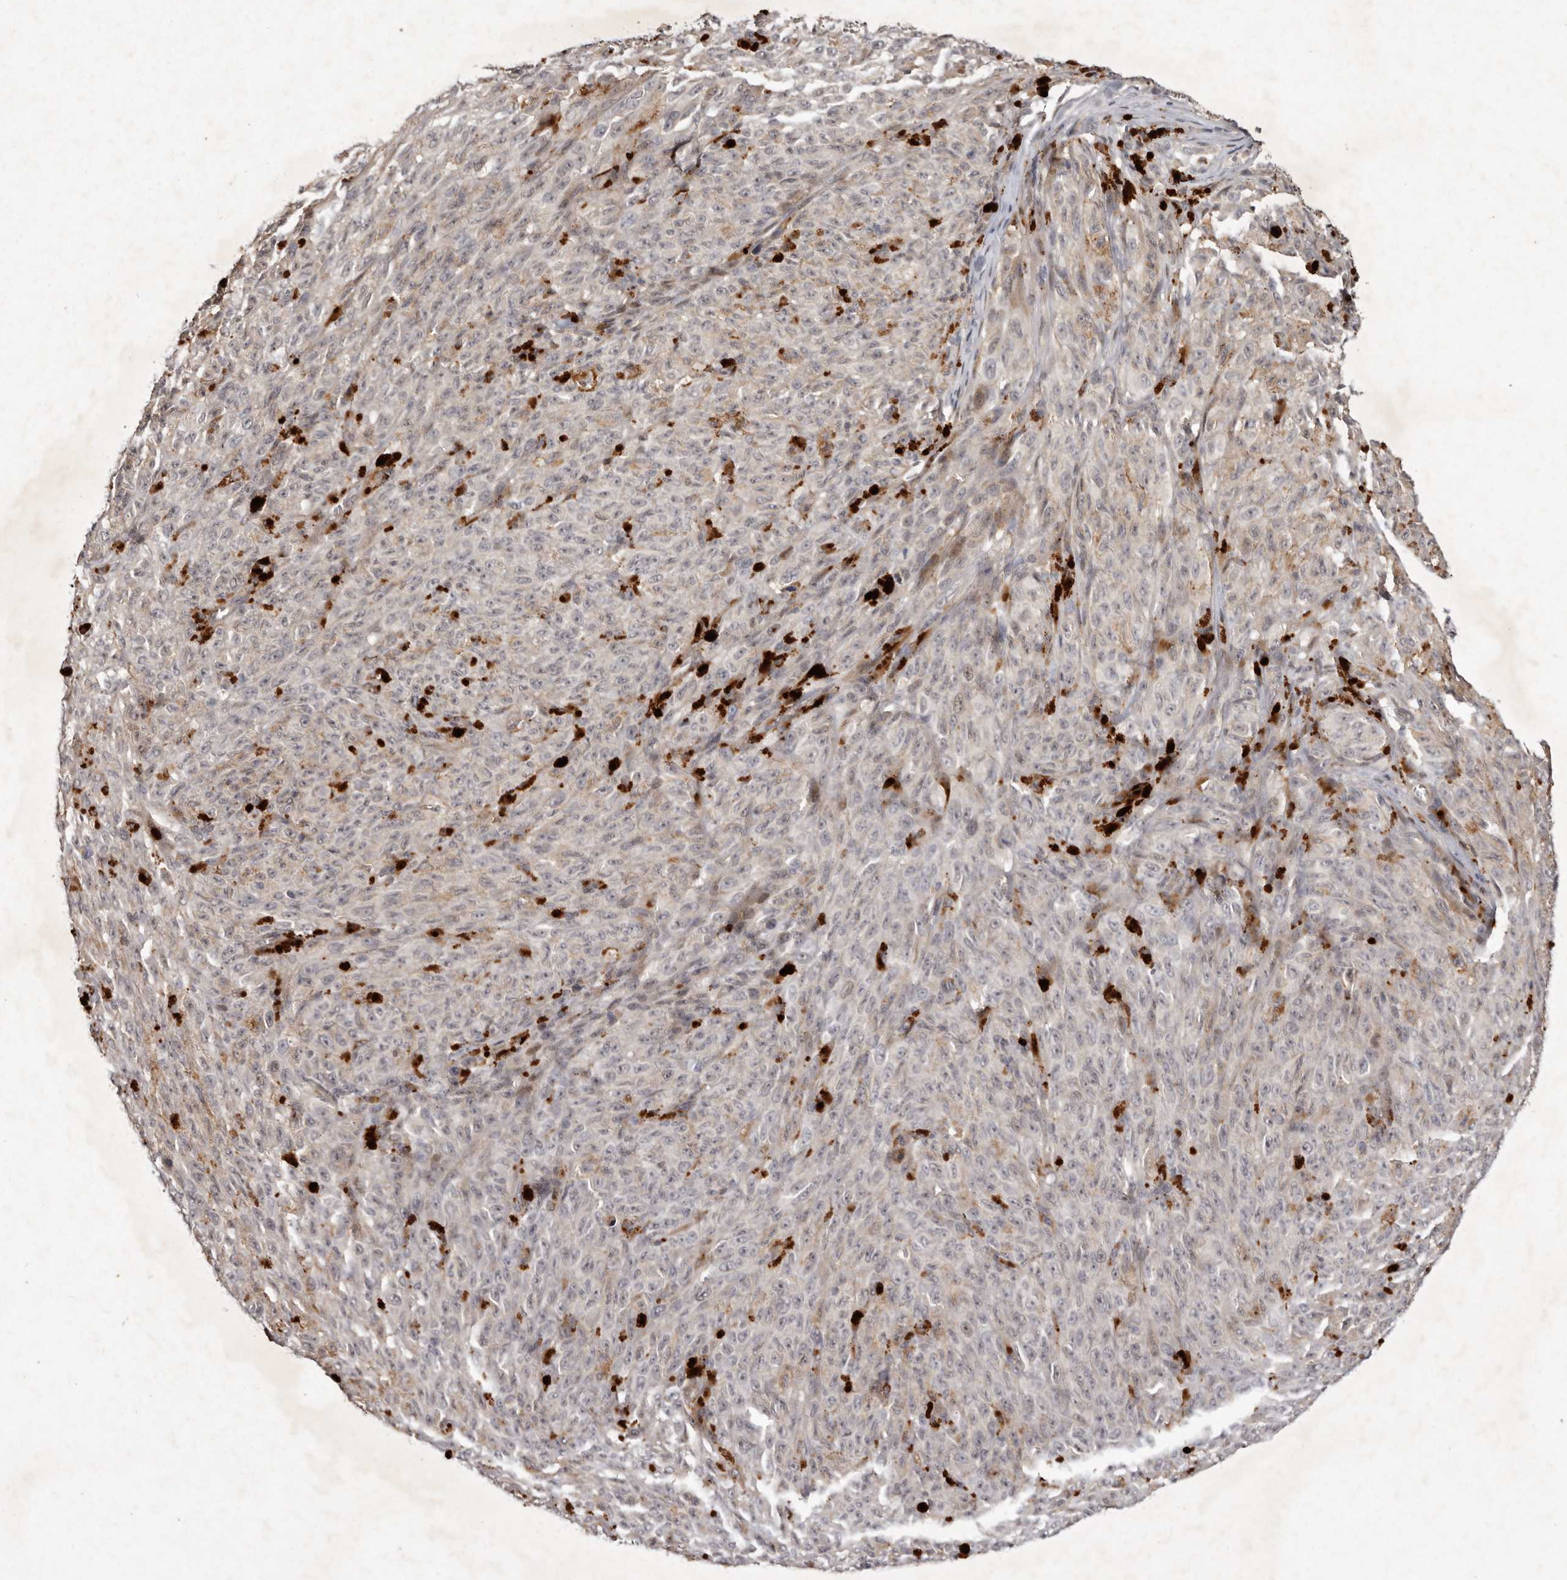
{"staining": {"intensity": "weak", "quantity": "25%-75%", "location": "cytoplasmic/membranous,nuclear"}, "tissue": "melanoma", "cell_type": "Tumor cells", "image_type": "cancer", "snomed": [{"axis": "morphology", "description": "Malignant melanoma, NOS"}, {"axis": "topography", "description": "Skin"}], "caption": "DAB immunohistochemical staining of human malignant melanoma shows weak cytoplasmic/membranous and nuclear protein staining in about 25%-75% of tumor cells. Using DAB (3,3'-diaminobenzidine) (brown) and hematoxylin (blue) stains, captured at high magnification using brightfield microscopy.", "gene": "ABL1", "patient": {"sex": "female", "age": 82}}